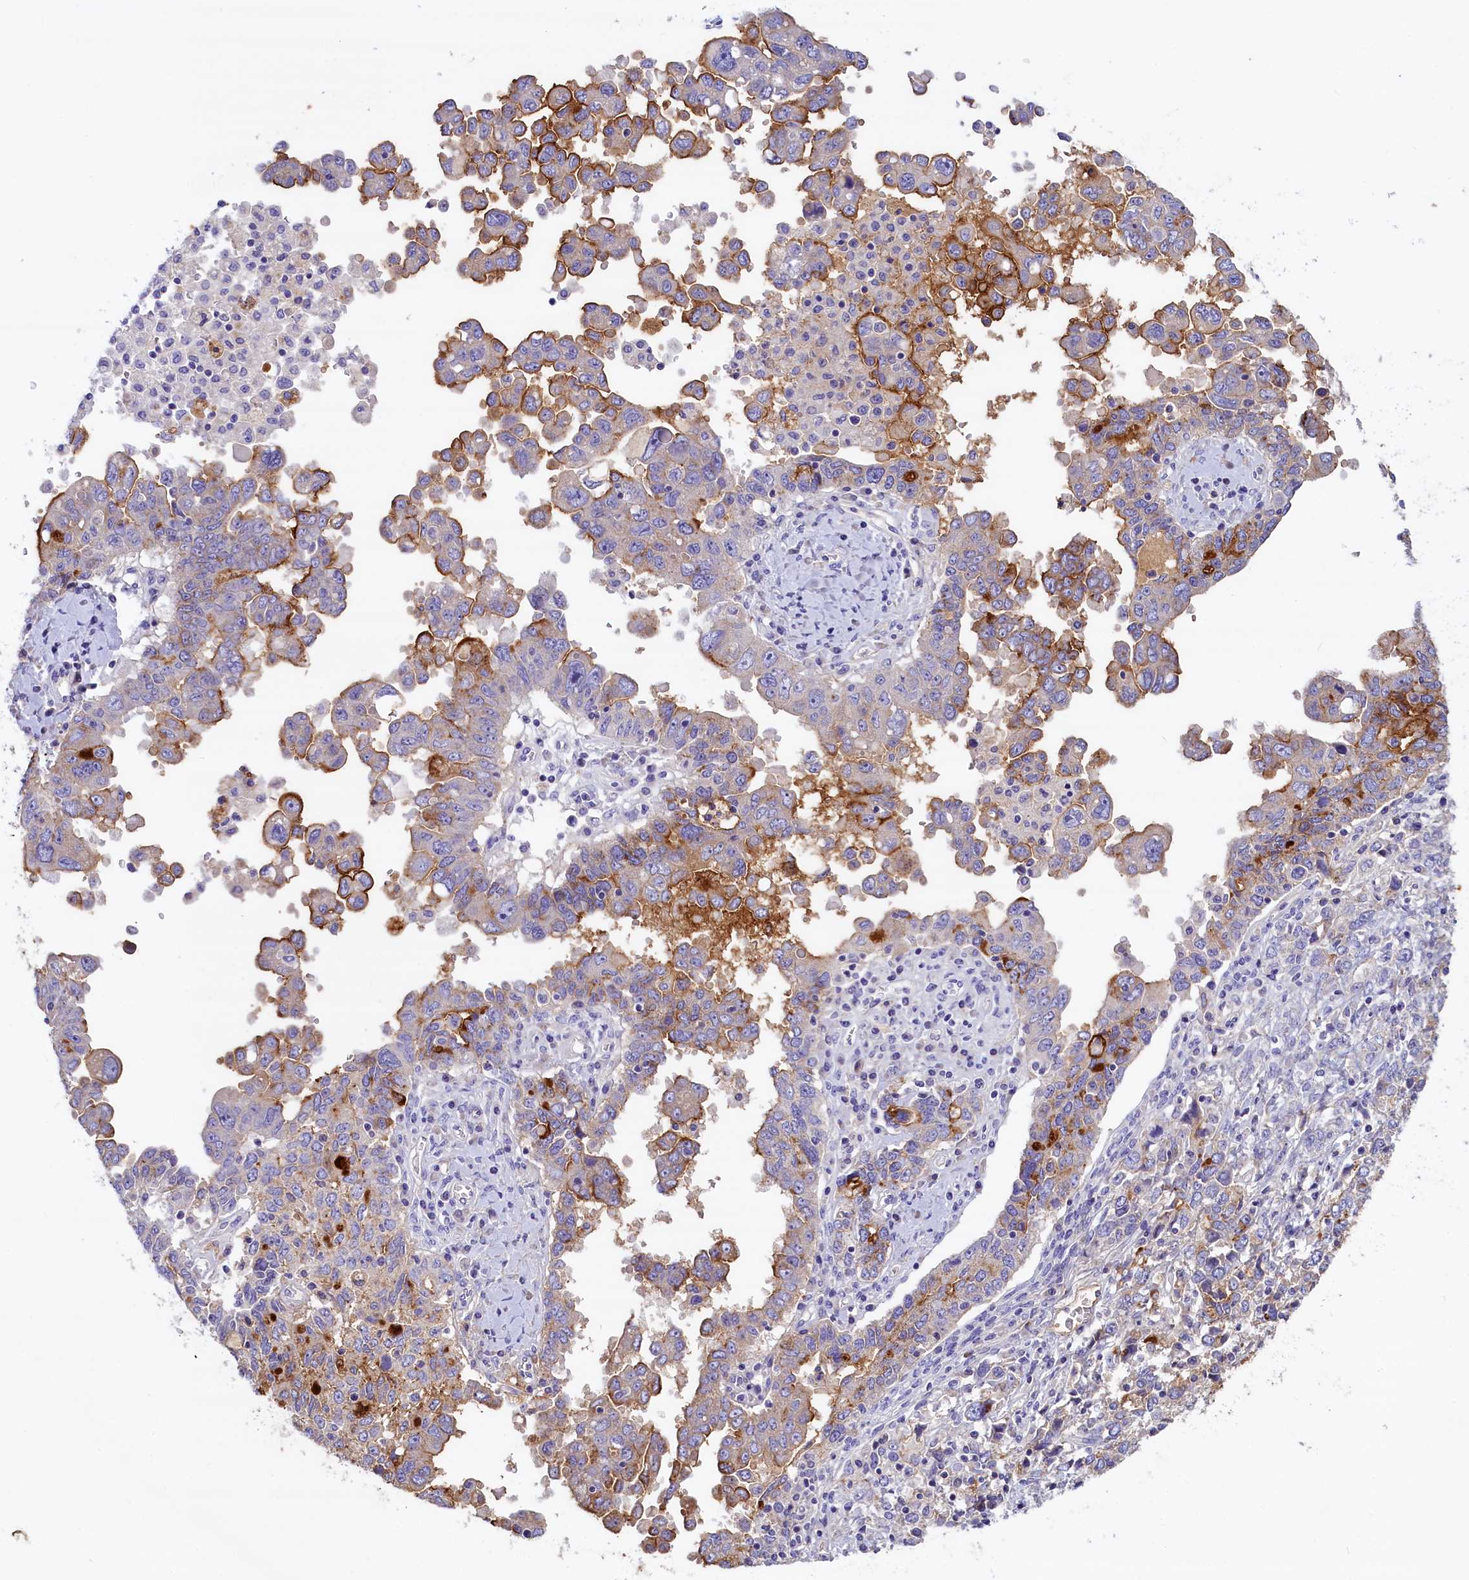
{"staining": {"intensity": "moderate", "quantity": "25%-75%", "location": "cytoplasmic/membranous"}, "tissue": "ovarian cancer", "cell_type": "Tumor cells", "image_type": "cancer", "snomed": [{"axis": "morphology", "description": "Carcinoma, endometroid"}, {"axis": "topography", "description": "Ovary"}], "caption": "This is a histology image of immunohistochemistry staining of endometroid carcinoma (ovarian), which shows moderate positivity in the cytoplasmic/membranous of tumor cells.", "gene": "RTTN", "patient": {"sex": "female", "age": 62}}